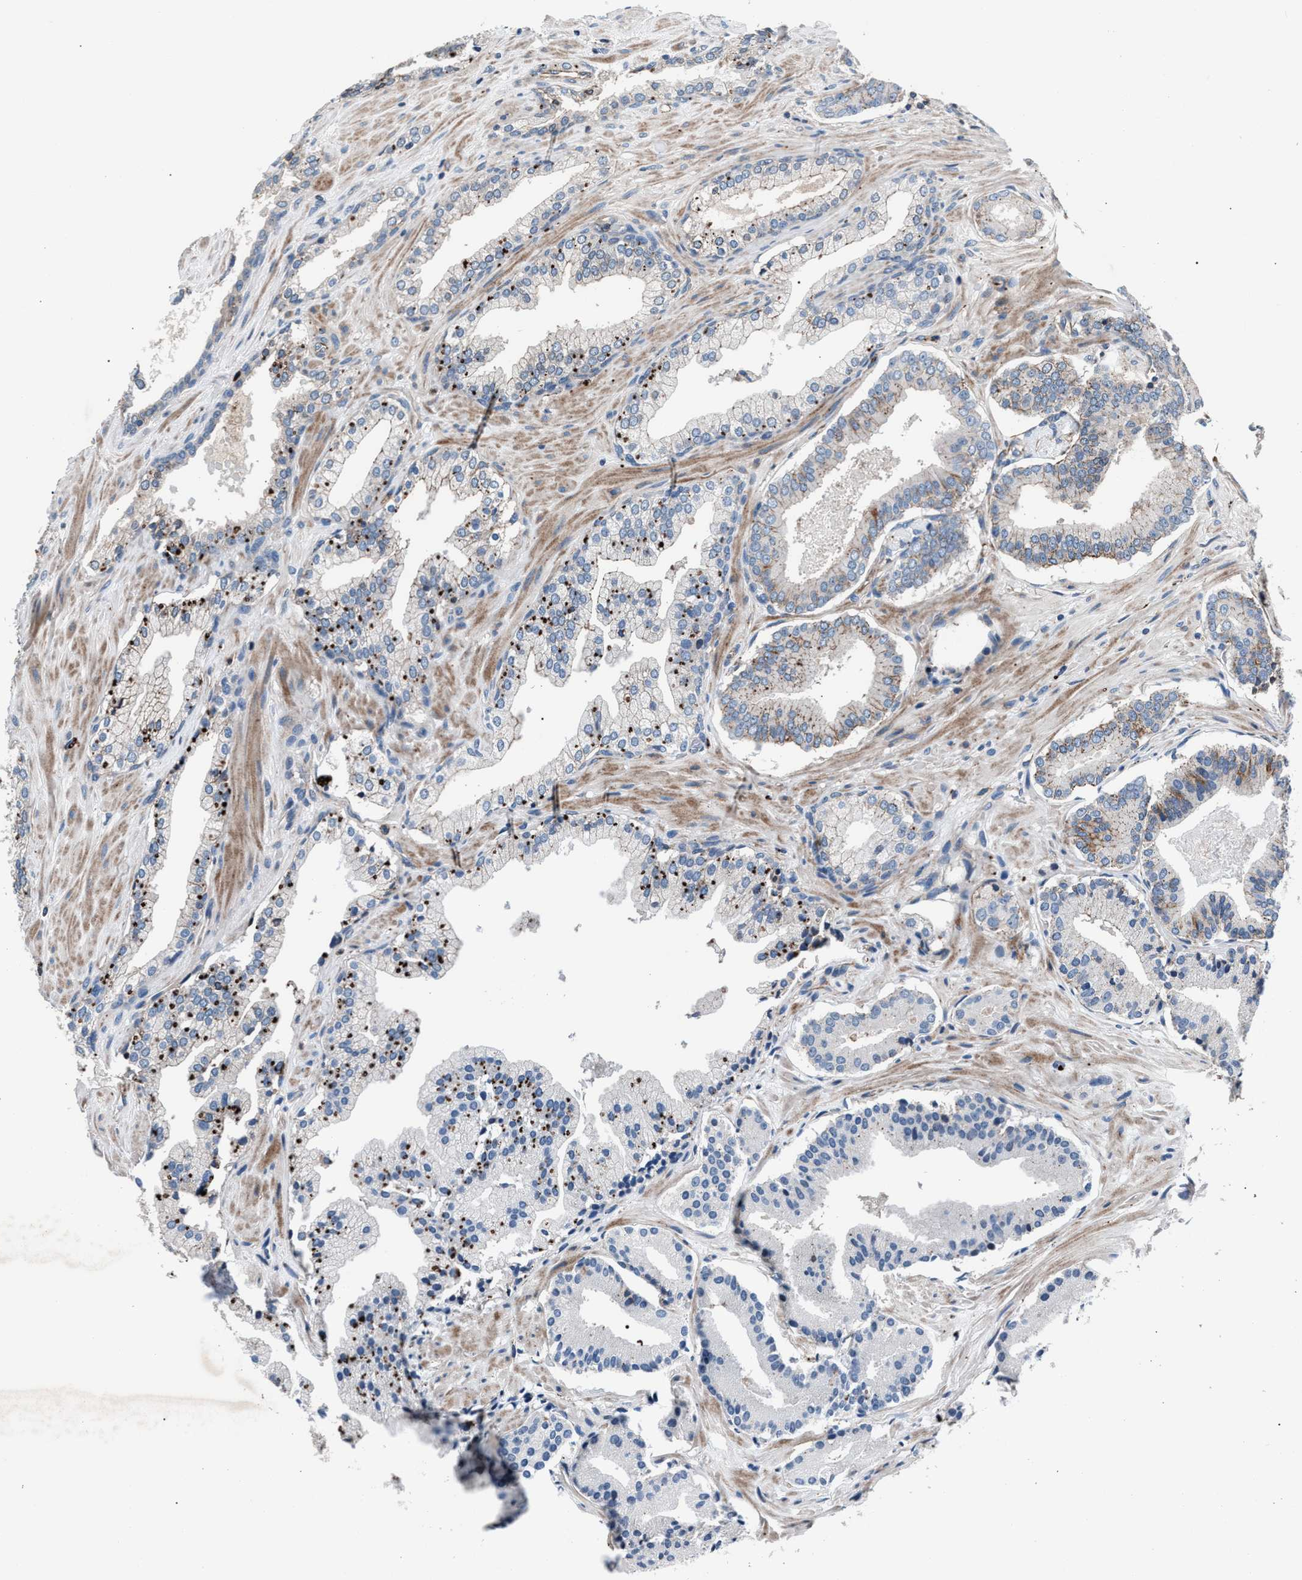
{"staining": {"intensity": "strong", "quantity": "25%-75%", "location": "cytoplasmic/membranous"}, "tissue": "prostate cancer", "cell_type": "Tumor cells", "image_type": "cancer", "snomed": [{"axis": "morphology", "description": "Adenocarcinoma, Low grade"}, {"axis": "topography", "description": "Prostate"}], "caption": "Prostate cancer (adenocarcinoma (low-grade)) stained with a brown dye shows strong cytoplasmic/membranous positive positivity in approximately 25%-75% of tumor cells.", "gene": "MFSD11", "patient": {"sex": "male", "age": 51}}